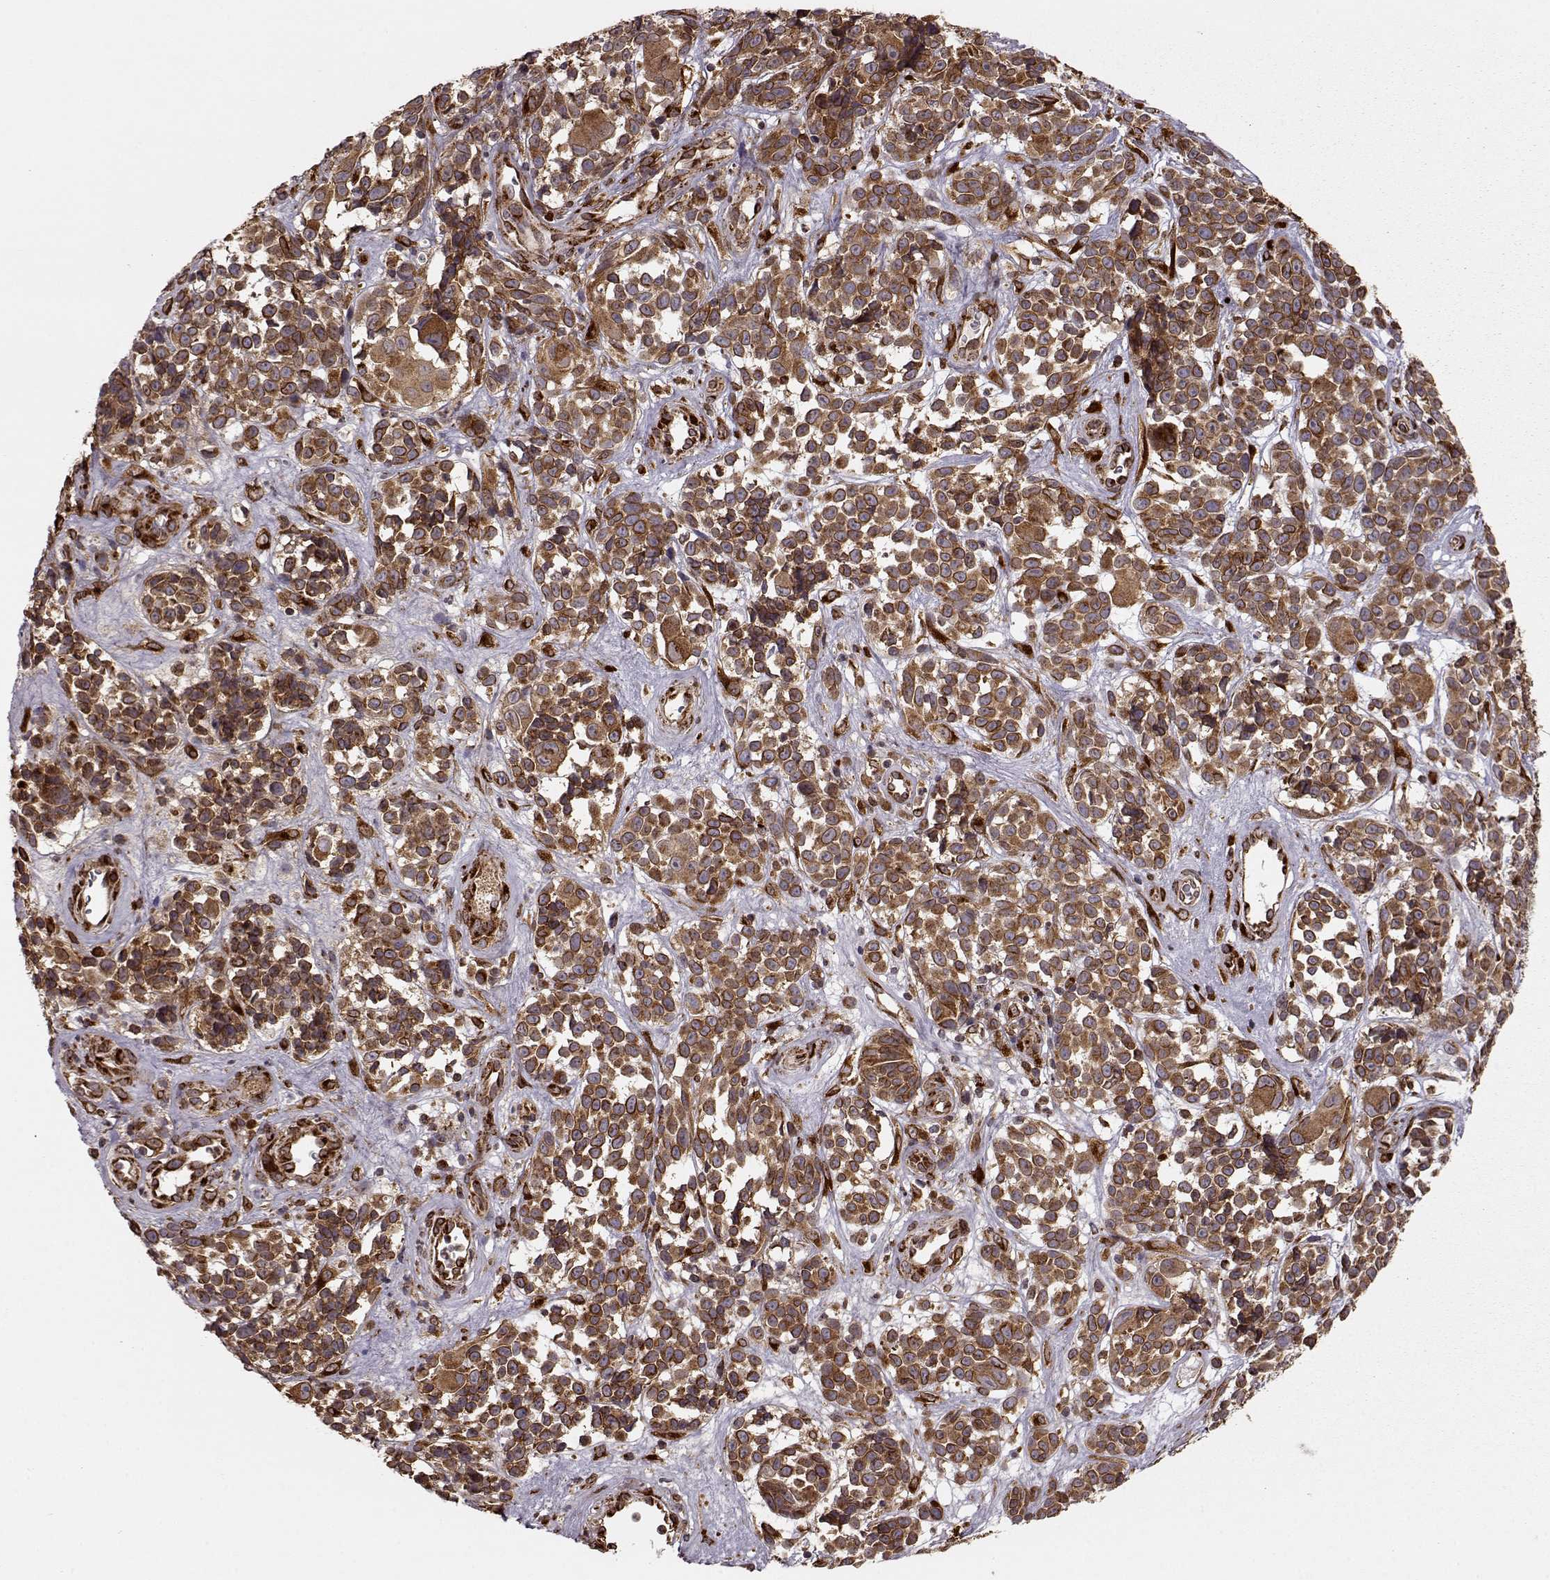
{"staining": {"intensity": "moderate", "quantity": ">75%", "location": "cytoplasmic/membranous"}, "tissue": "melanoma", "cell_type": "Tumor cells", "image_type": "cancer", "snomed": [{"axis": "morphology", "description": "Malignant melanoma, NOS"}, {"axis": "topography", "description": "Skin"}], "caption": "A high-resolution photomicrograph shows IHC staining of malignant melanoma, which displays moderate cytoplasmic/membranous staining in about >75% of tumor cells.", "gene": "YIPF5", "patient": {"sex": "female", "age": 88}}